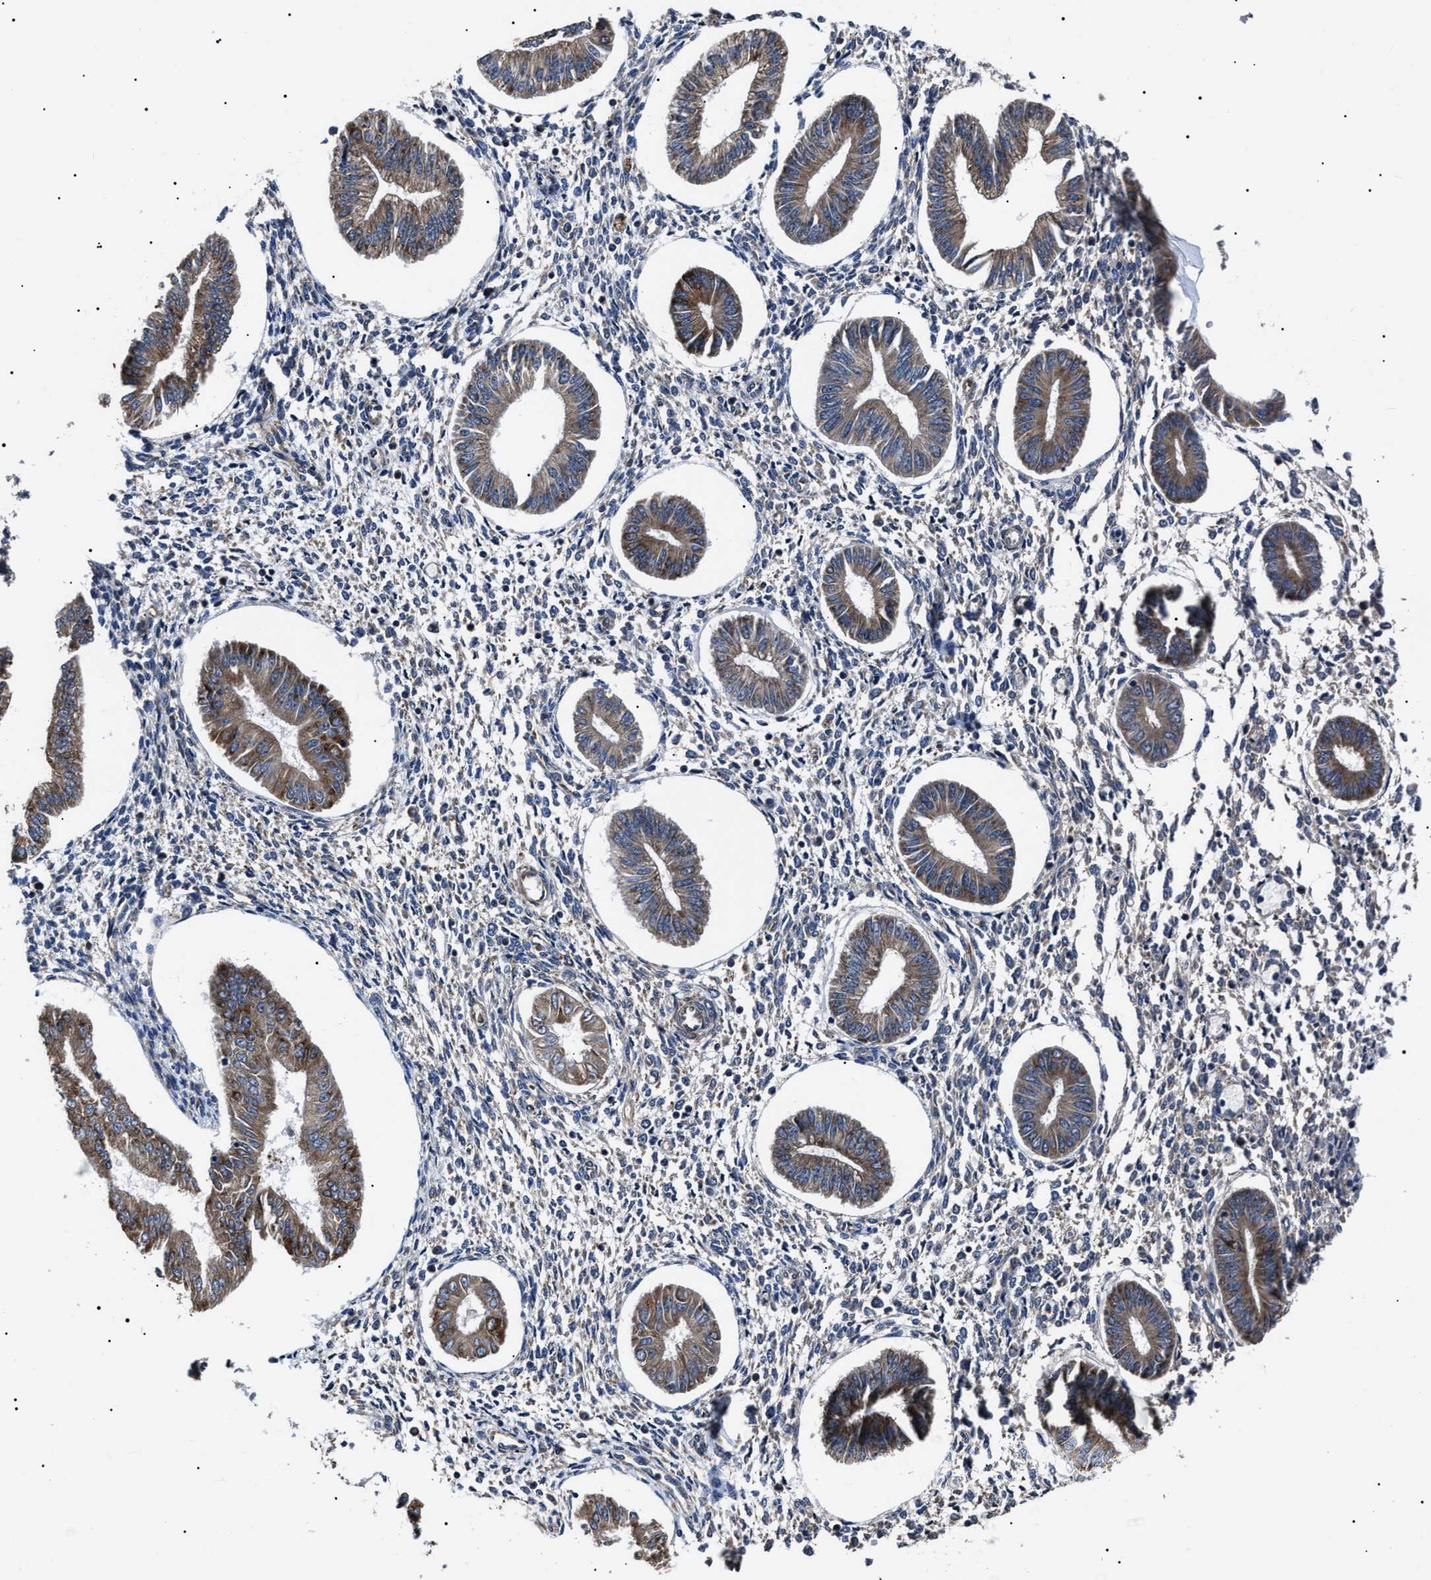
{"staining": {"intensity": "weak", "quantity": "<25%", "location": "cytoplasmic/membranous"}, "tissue": "endometrium", "cell_type": "Cells in endometrial stroma", "image_type": "normal", "snomed": [{"axis": "morphology", "description": "Normal tissue, NOS"}, {"axis": "topography", "description": "Endometrium"}], "caption": "An image of endometrium stained for a protein exhibits no brown staining in cells in endometrial stroma.", "gene": "CCT8", "patient": {"sex": "female", "age": 50}}